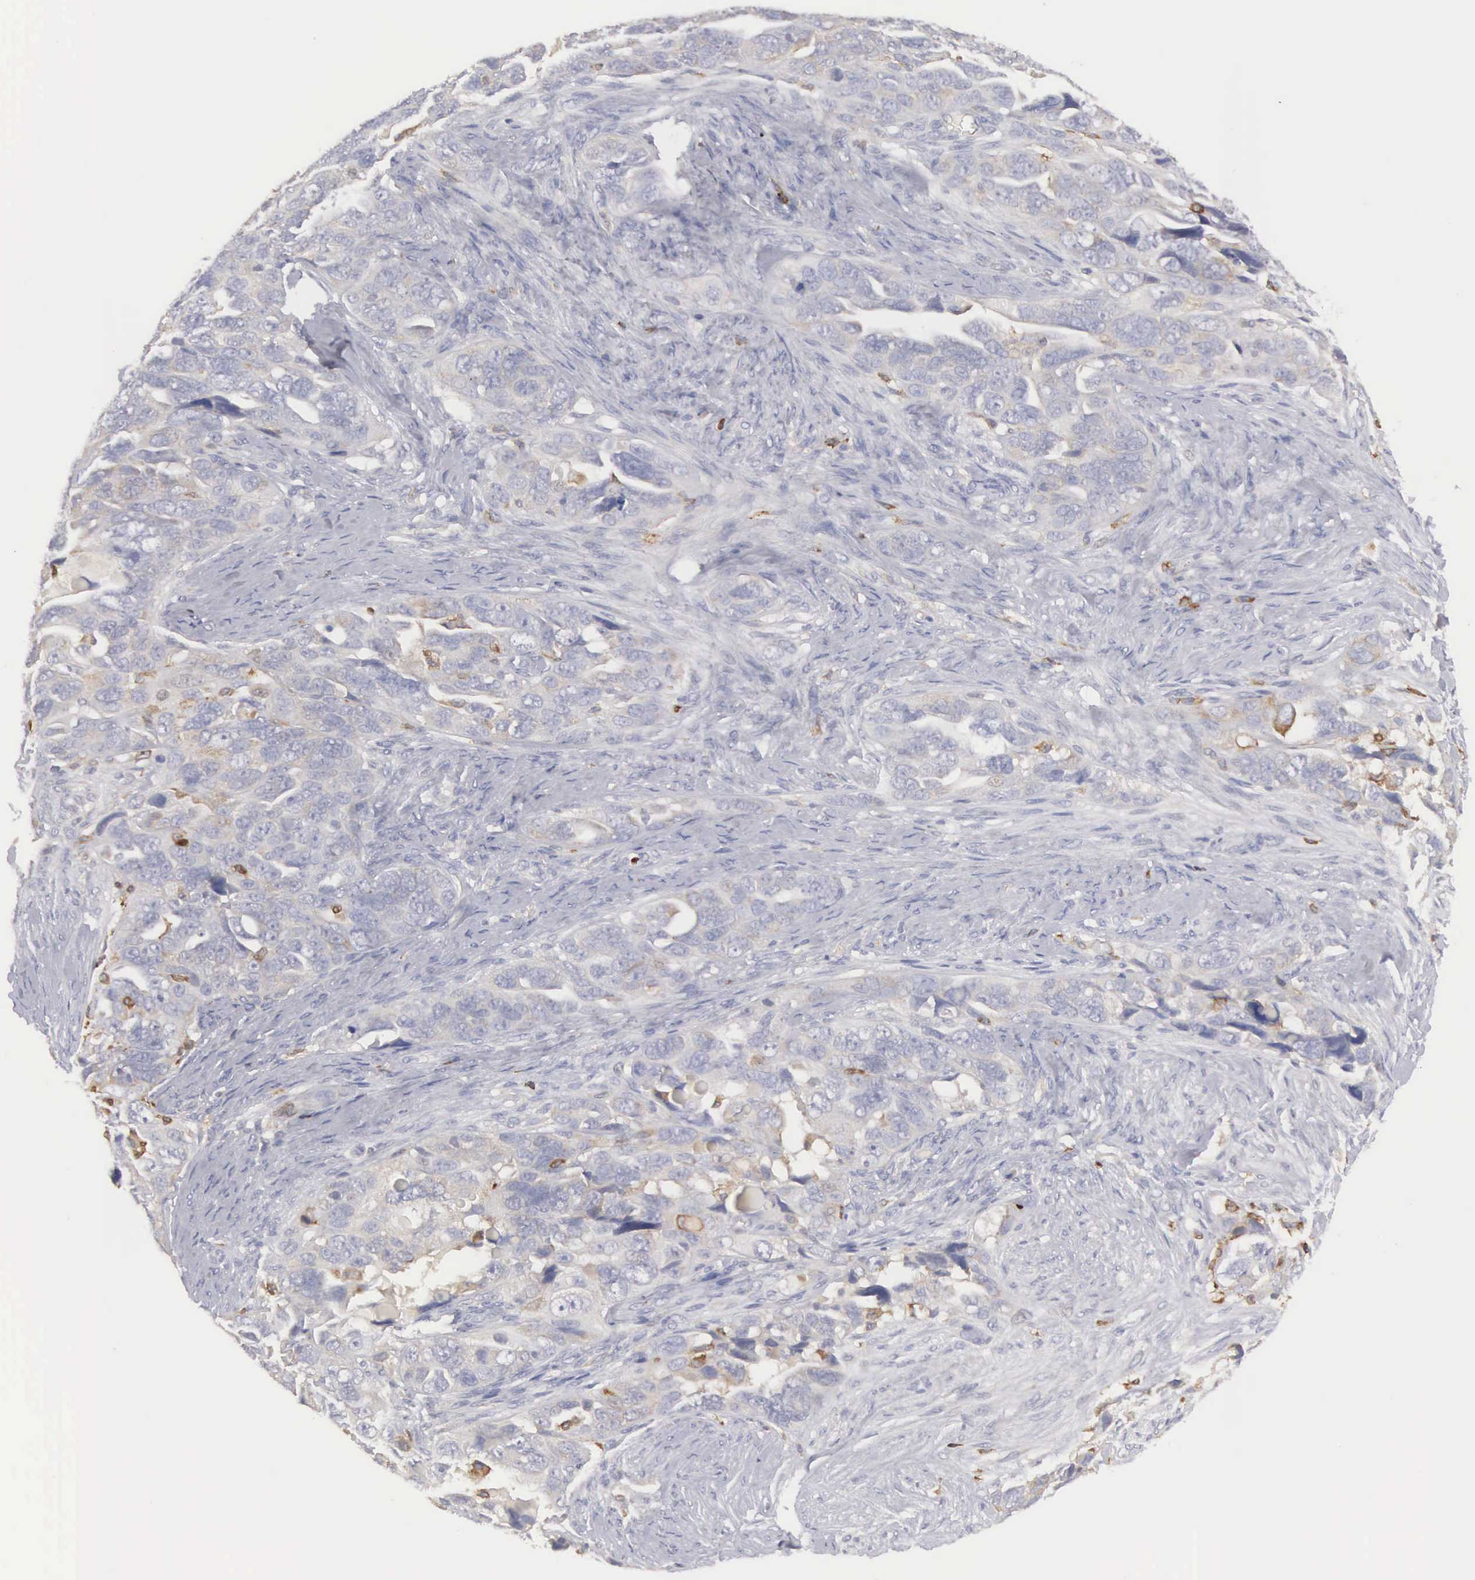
{"staining": {"intensity": "weak", "quantity": "<25%", "location": "cytoplasmic/membranous"}, "tissue": "ovarian cancer", "cell_type": "Tumor cells", "image_type": "cancer", "snomed": [{"axis": "morphology", "description": "Cystadenocarcinoma, serous, NOS"}, {"axis": "topography", "description": "Ovary"}], "caption": "Tumor cells show no significant protein expression in ovarian serous cystadenocarcinoma.", "gene": "SH3BP1", "patient": {"sex": "female", "age": 63}}